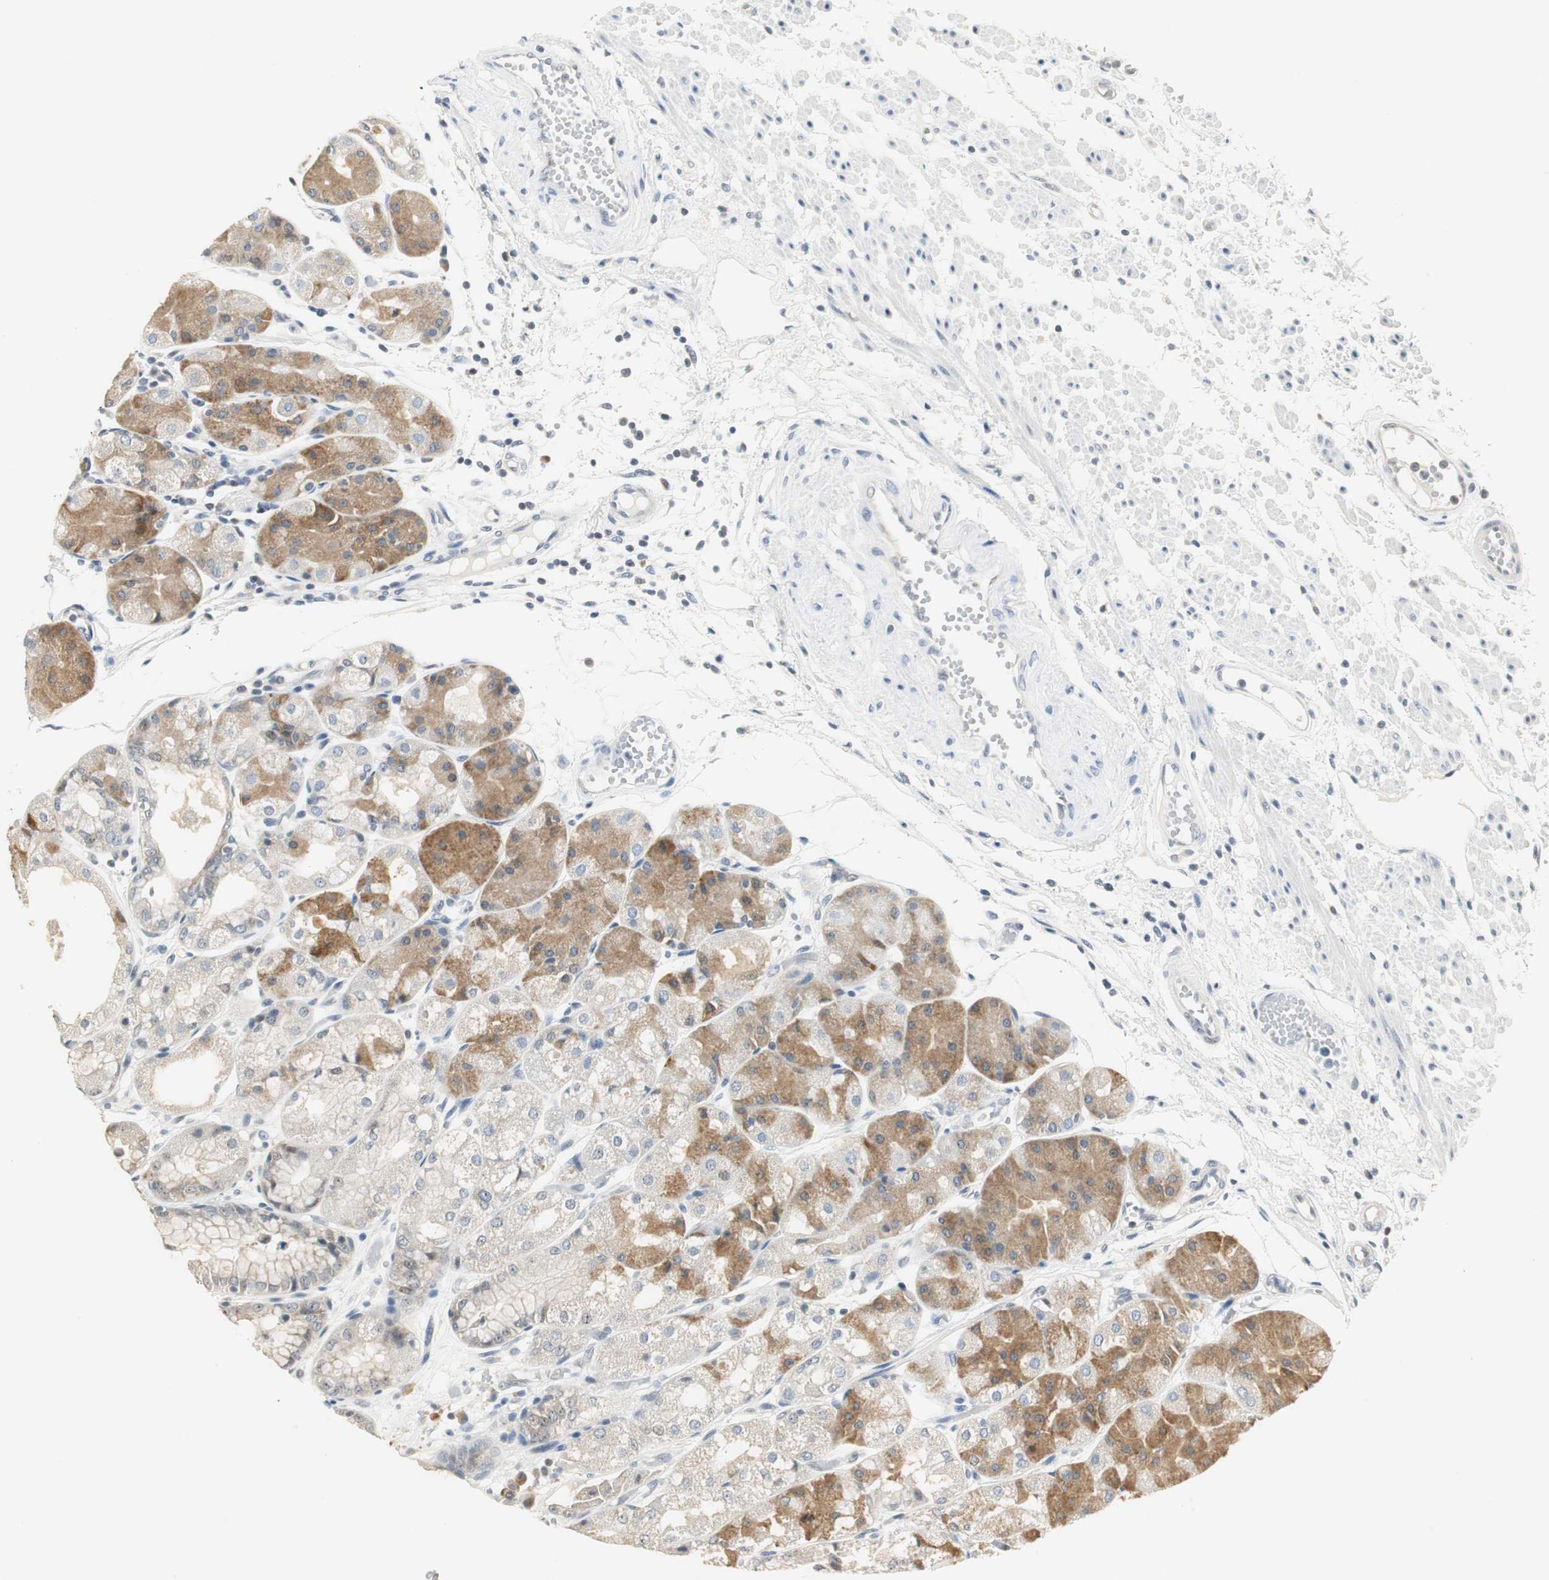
{"staining": {"intensity": "moderate", "quantity": "25%-75%", "location": "cytoplasmic/membranous"}, "tissue": "stomach", "cell_type": "Glandular cells", "image_type": "normal", "snomed": [{"axis": "morphology", "description": "Normal tissue, NOS"}, {"axis": "topography", "description": "Stomach, upper"}], "caption": "Human stomach stained with a brown dye shows moderate cytoplasmic/membranous positive positivity in approximately 25%-75% of glandular cells.", "gene": "CCT5", "patient": {"sex": "male", "age": 72}}